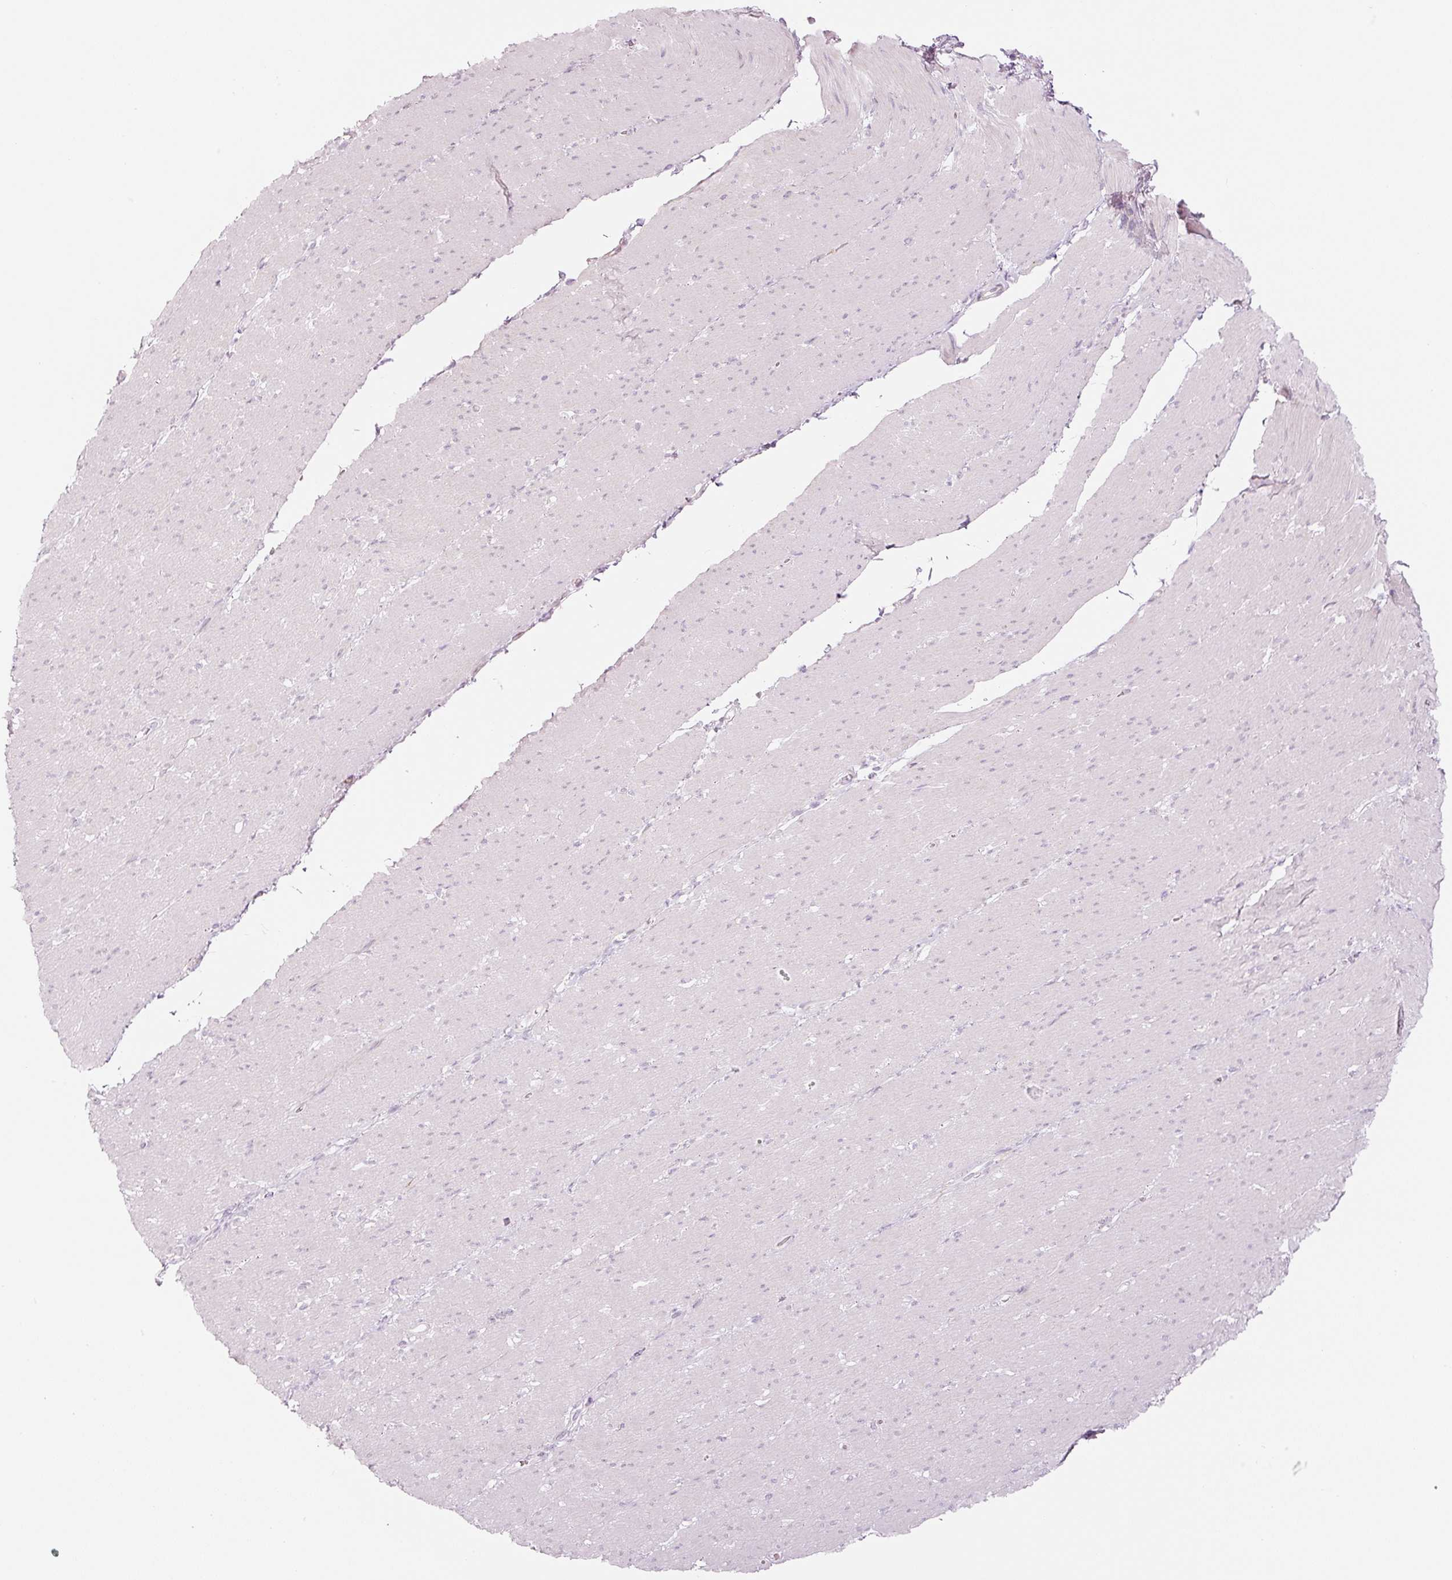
{"staining": {"intensity": "negative", "quantity": "none", "location": "none"}, "tissue": "smooth muscle", "cell_type": "Smooth muscle cells", "image_type": "normal", "snomed": [{"axis": "morphology", "description": "Normal tissue, NOS"}, {"axis": "topography", "description": "Smooth muscle"}, {"axis": "topography", "description": "Rectum"}], "caption": "A high-resolution micrograph shows immunohistochemistry staining of benign smooth muscle, which reveals no significant positivity in smooth muscle cells. (DAB IHC, high magnification).", "gene": "LECT2", "patient": {"sex": "male", "age": 53}}